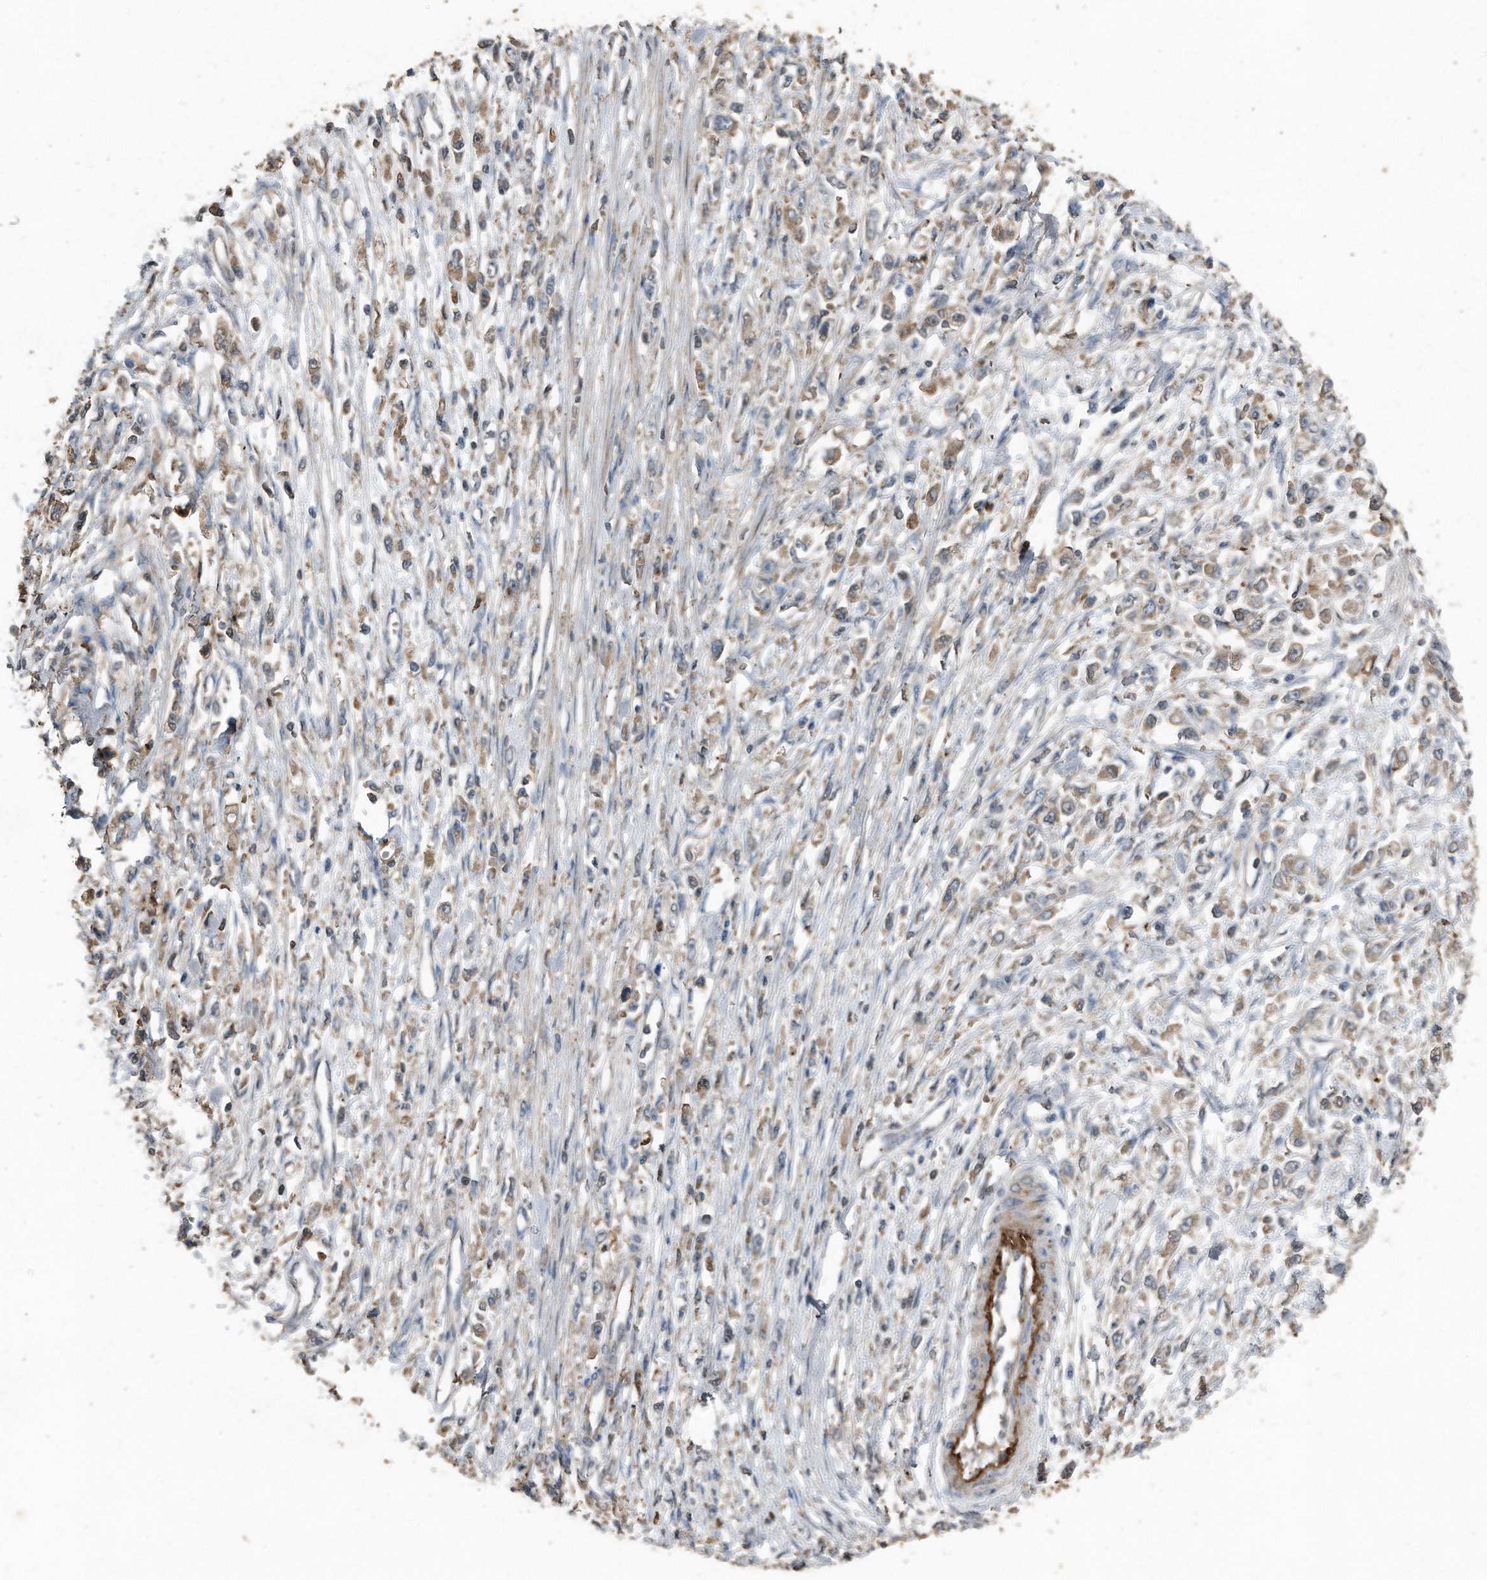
{"staining": {"intensity": "weak", "quantity": ">75%", "location": "cytoplasmic/membranous"}, "tissue": "stomach cancer", "cell_type": "Tumor cells", "image_type": "cancer", "snomed": [{"axis": "morphology", "description": "Adenocarcinoma, NOS"}, {"axis": "topography", "description": "Stomach"}], "caption": "Brown immunohistochemical staining in stomach cancer (adenocarcinoma) displays weak cytoplasmic/membranous staining in approximately >75% of tumor cells.", "gene": "C9", "patient": {"sex": "female", "age": 59}}